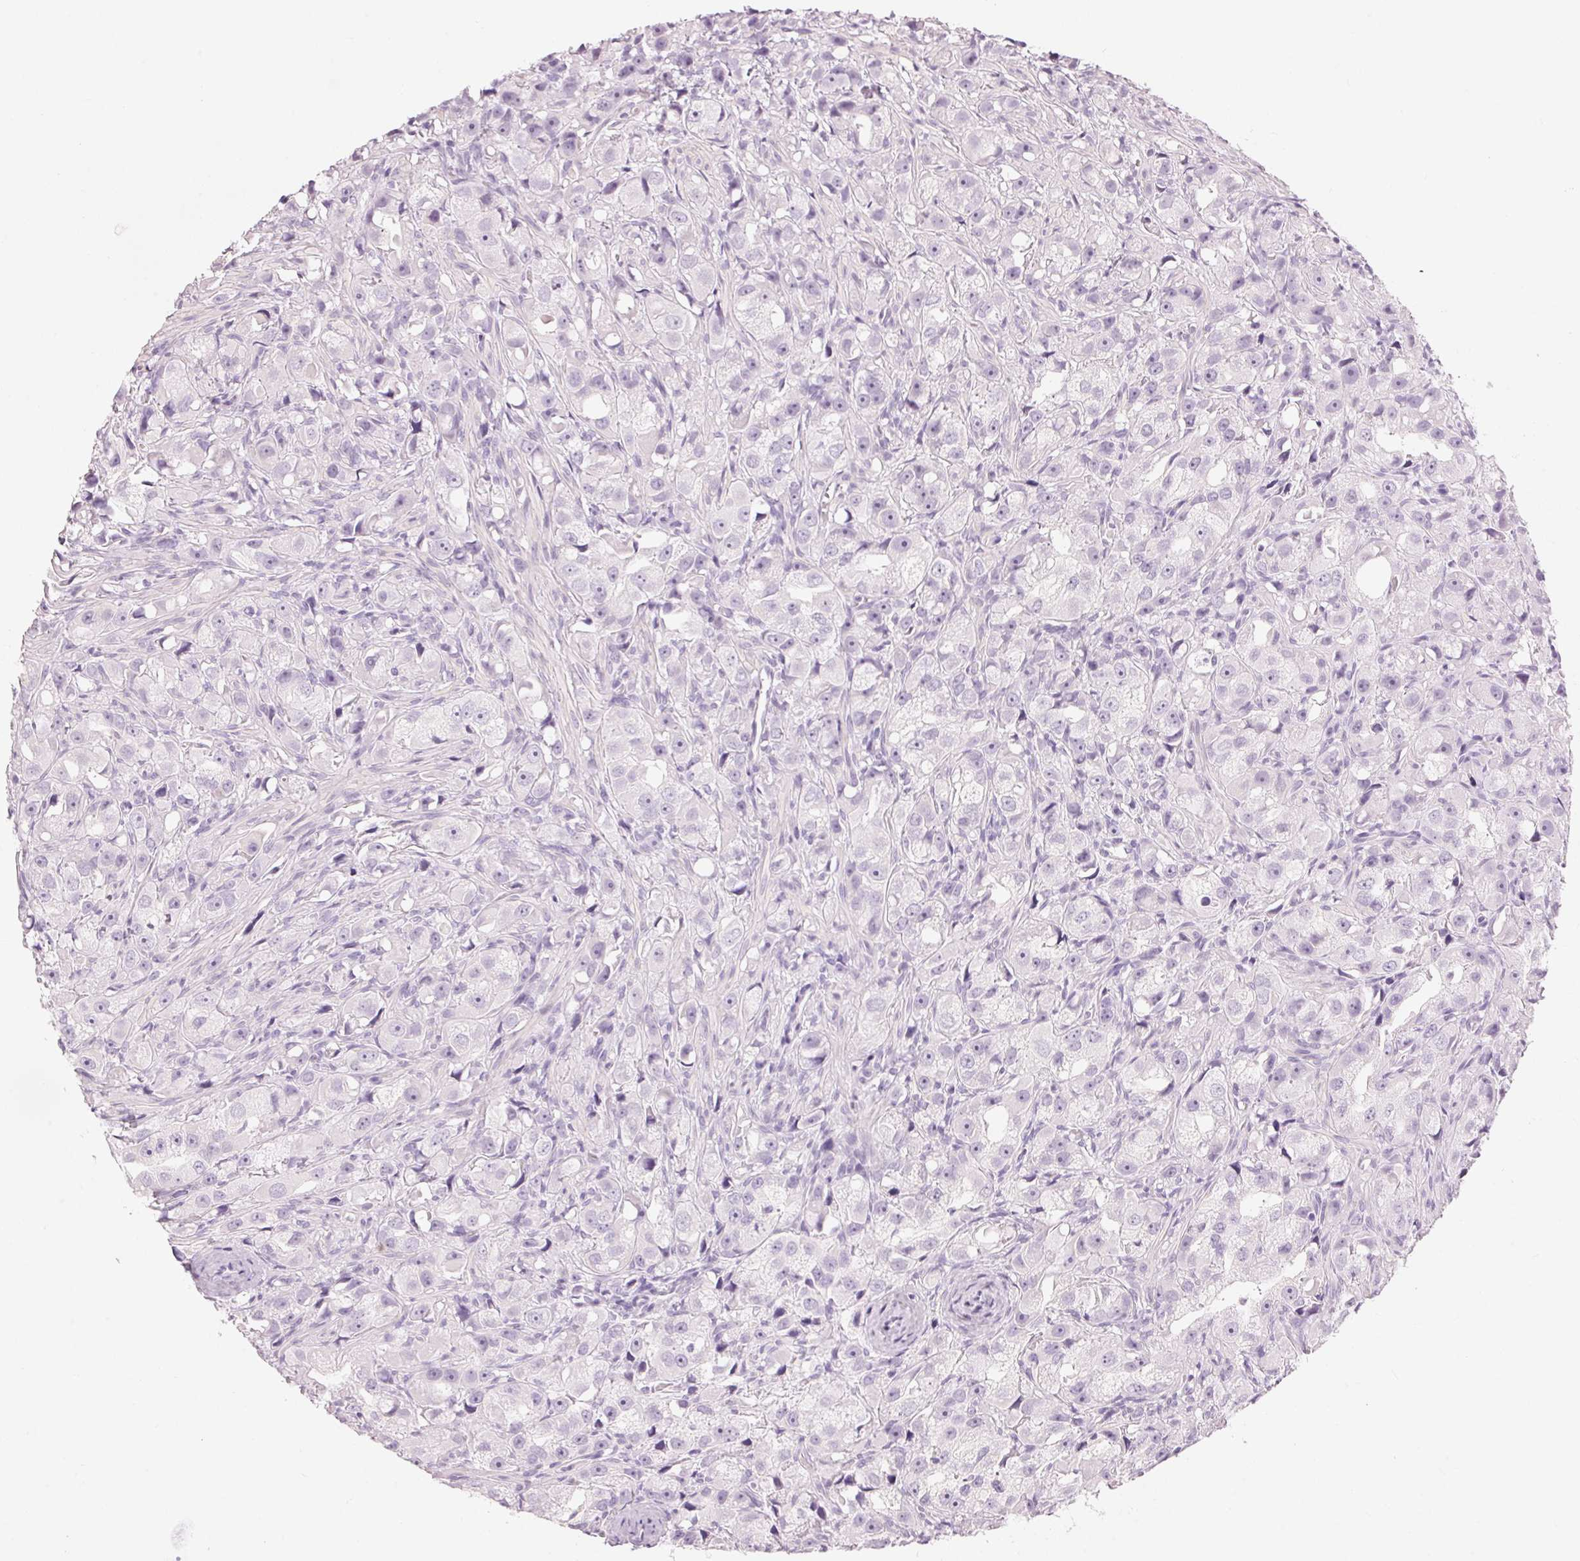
{"staining": {"intensity": "negative", "quantity": "none", "location": "none"}, "tissue": "prostate cancer", "cell_type": "Tumor cells", "image_type": "cancer", "snomed": [{"axis": "morphology", "description": "Adenocarcinoma, High grade"}, {"axis": "topography", "description": "Prostate"}], "caption": "Immunohistochemical staining of human prostate cancer demonstrates no significant expression in tumor cells.", "gene": "KLK7", "patient": {"sex": "male", "age": 75}}